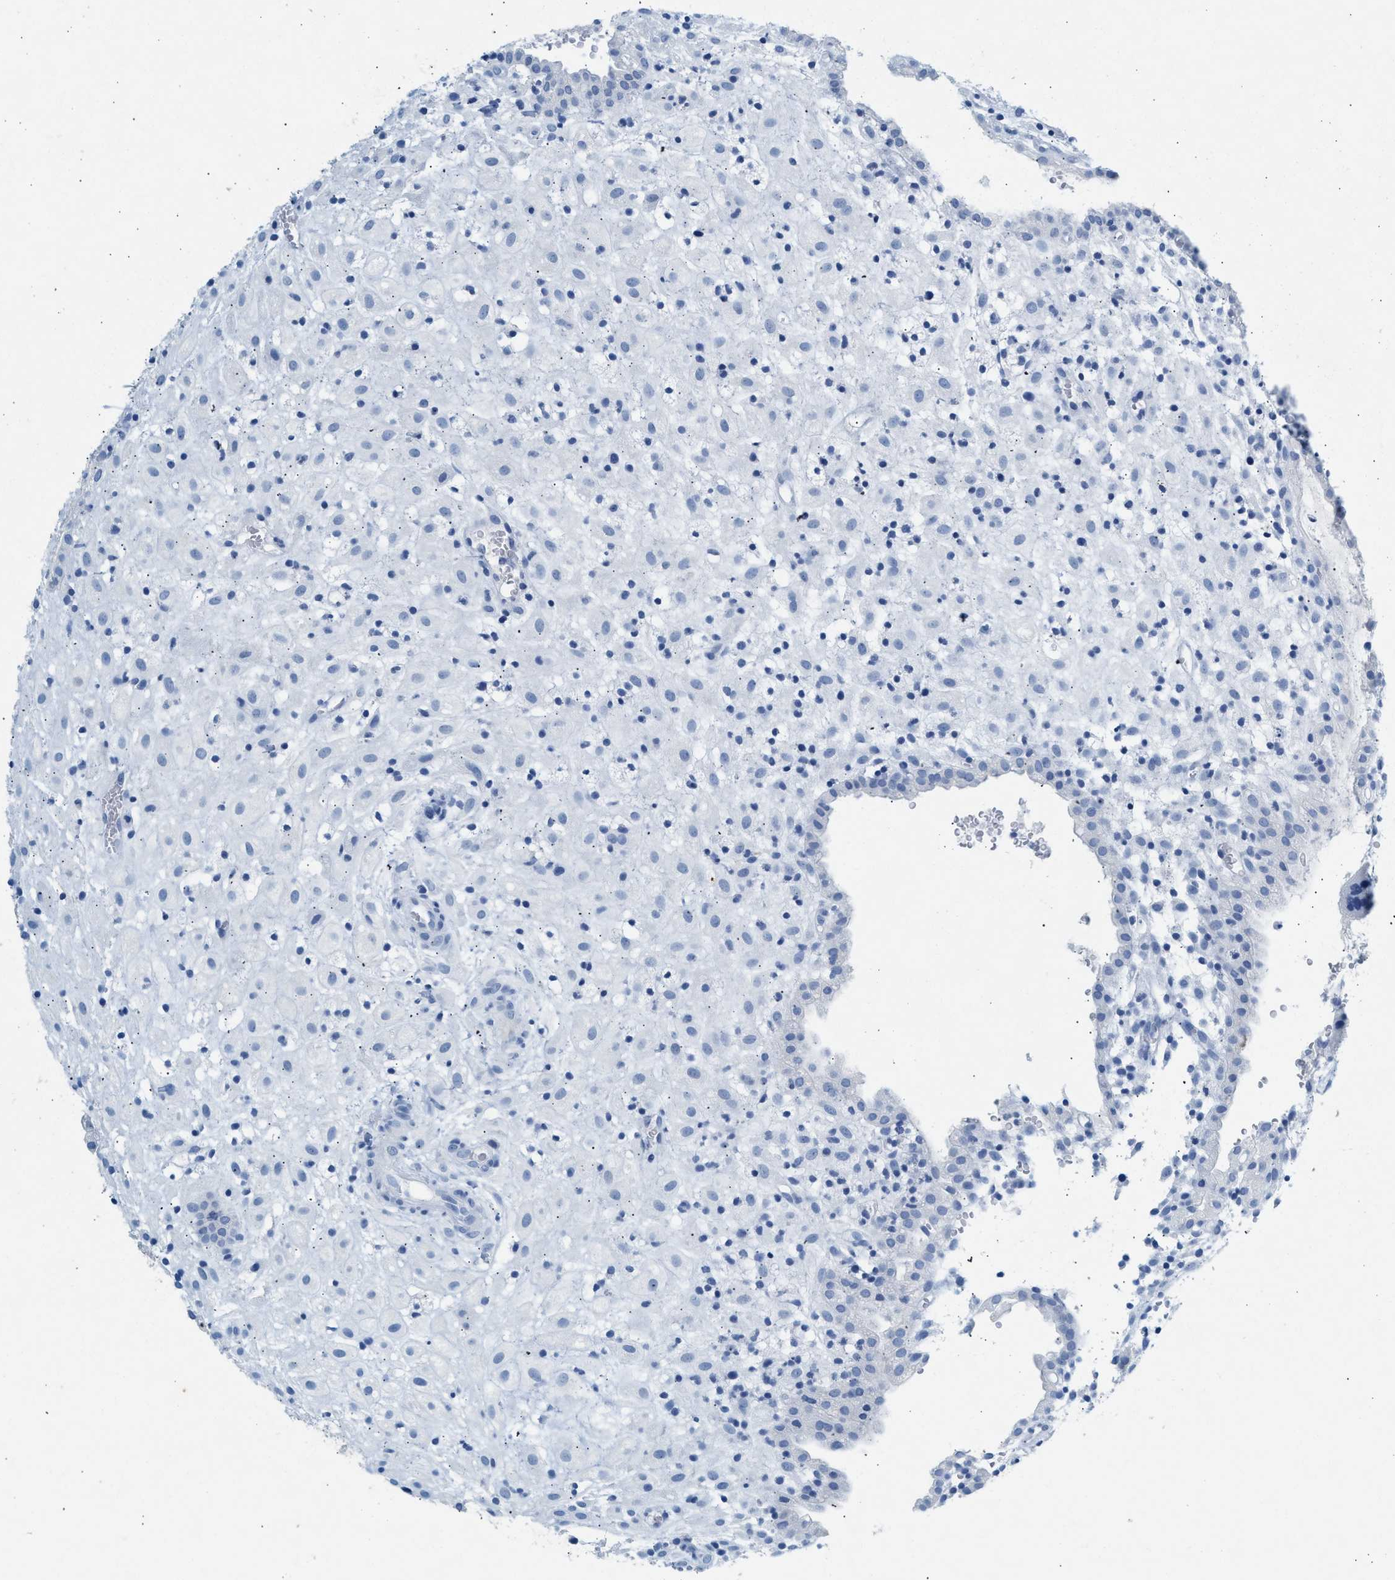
{"staining": {"intensity": "negative", "quantity": "none", "location": "none"}, "tissue": "placenta", "cell_type": "Decidual cells", "image_type": "normal", "snomed": [{"axis": "morphology", "description": "Normal tissue, NOS"}, {"axis": "topography", "description": "Placenta"}], "caption": "This photomicrograph is of unremarkable placenta stained with immunohistochemistry (IHC) to label a protein in brown with the nuclei are counter-stained blue. There is no staining in decidual cells.", "gene": "HHATL", "patient": {"sex": "female", "age": 18}}